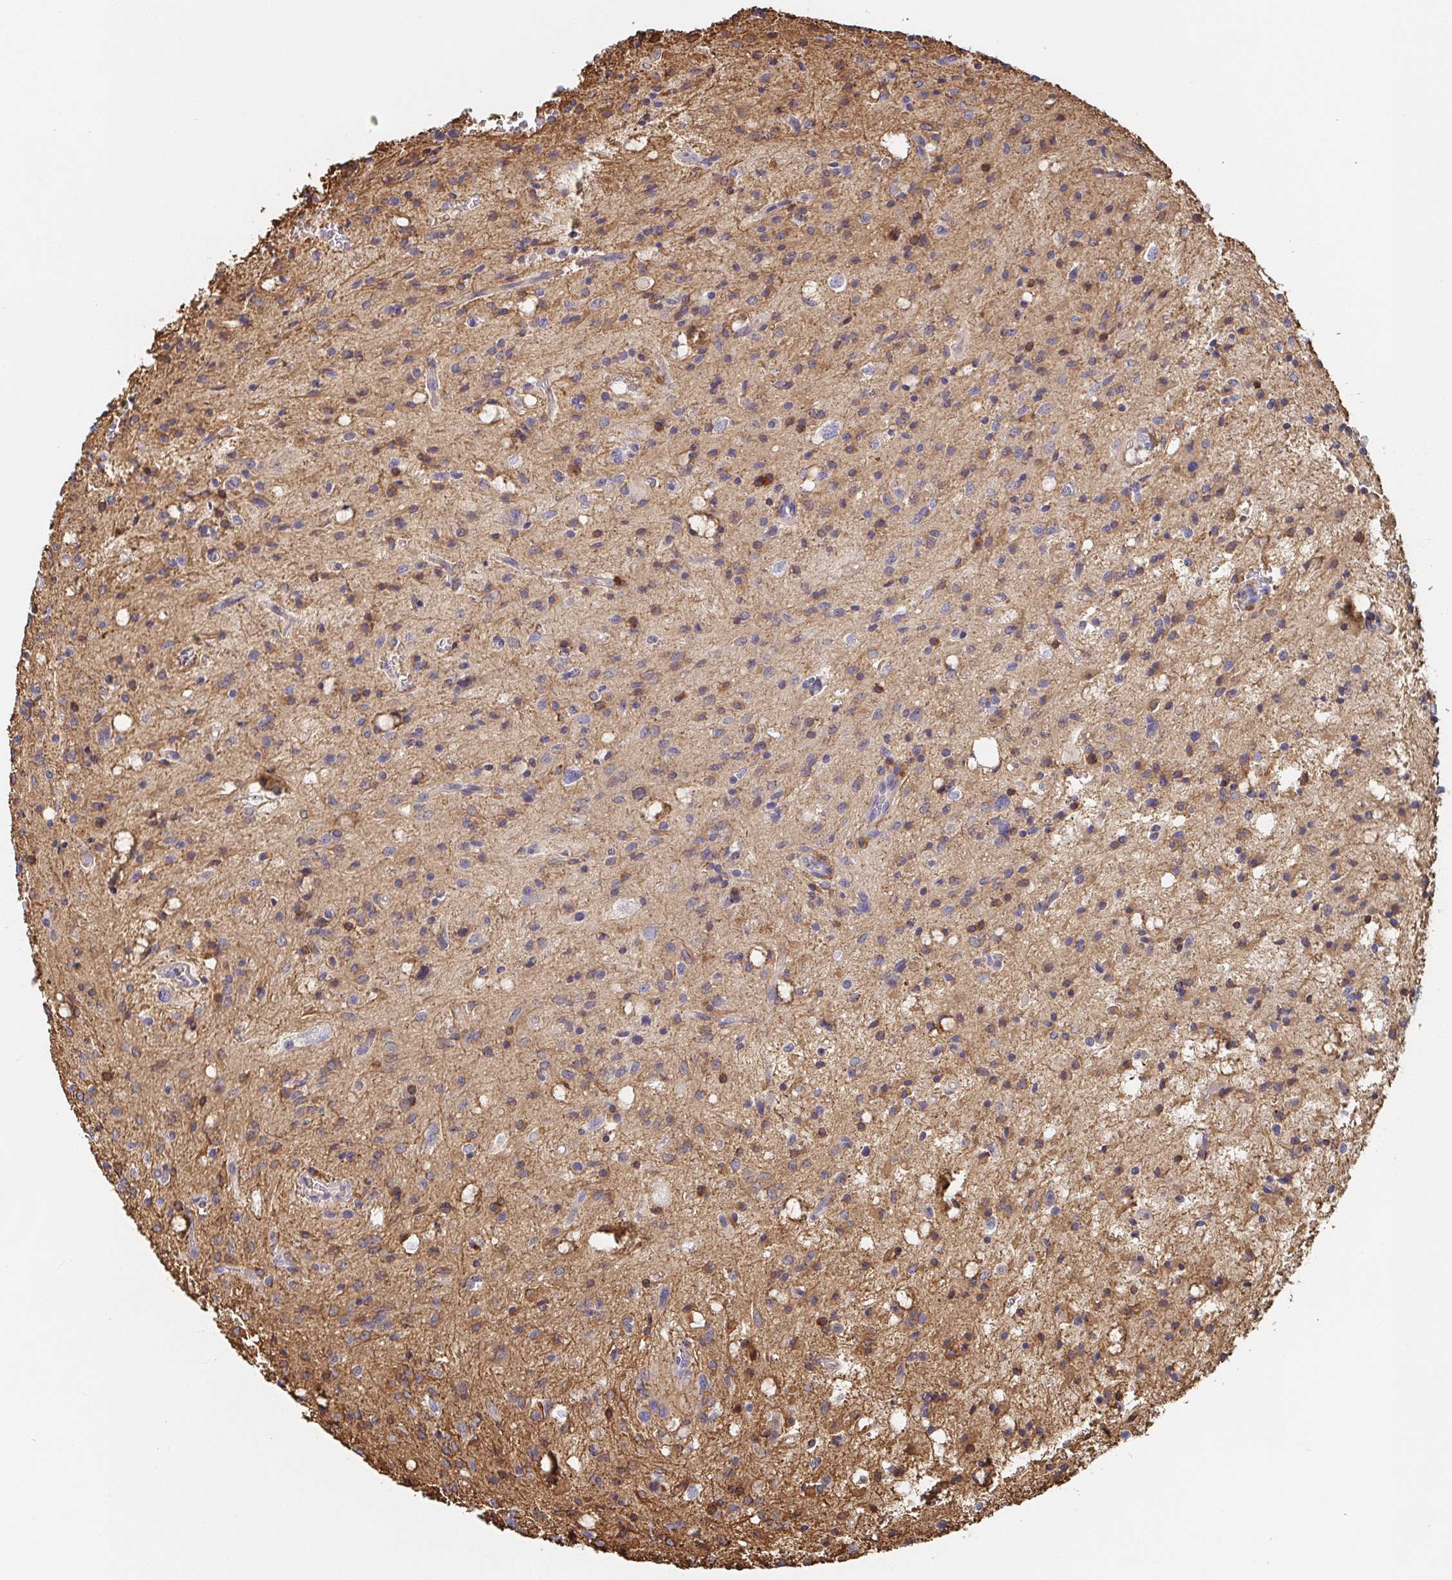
{"staining": {"intensity": "moderate", "quantity": "<25%", "location": "cytoplasmic/membranous"}, "tissue": "glioma", "cell_type": "Tumor cells", "image_type": "cancer", "snomed": [{"axis": "morphology", "description": "Glioma, malignant, Low grade"}, {"axis": "topography", "description": "Brain"}], "caption": "This is an image of immunohistochemistry staining of glioma, which shows moderate expression in the cytoplasmic/membranous of tumor cells.", "gene": "TUFT1", "patient": {"sex": "female", "age": 58}}